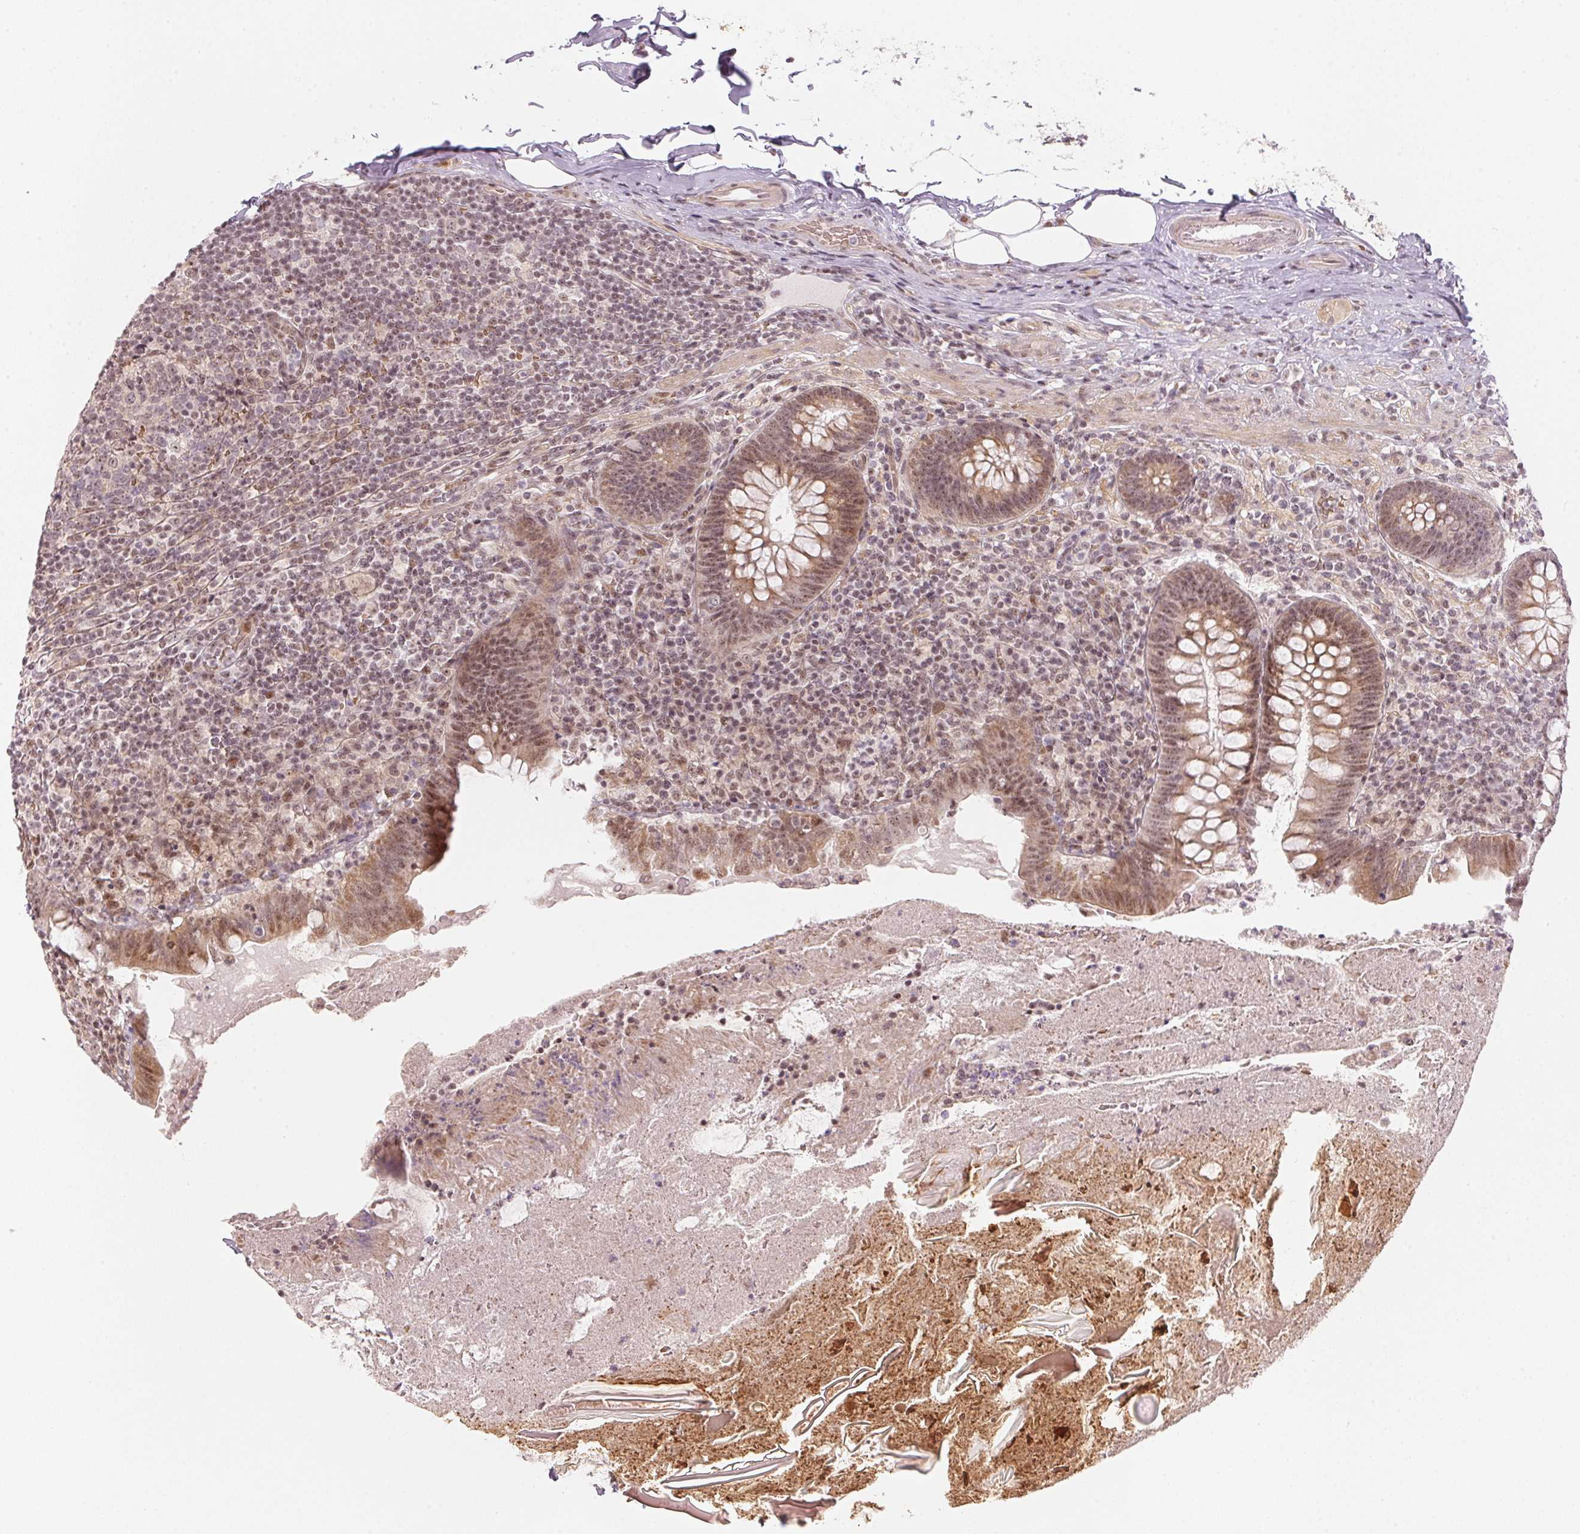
{"staining": {"intensity": "moderate", "quantity": ">75%", "location": "cytoplasmic/membranous,nuclear"}, "tissue": "appendix", "cell_type": "Glandular cells", "image_type": "normal", "snomed": [{"axis": "morphology", "description": "Normal tissue, NOS"}, {"axis": "topography", "description": "Appendix"}], "caption": "This image exhibits IHC staining of benign human appendix, with medium moderate cytoplasmic/membranous,nuclear positivity in approximately >75% of glandular cells.", "gene": "KAT6A", "patient": {"sex": "male", "age": 47}}